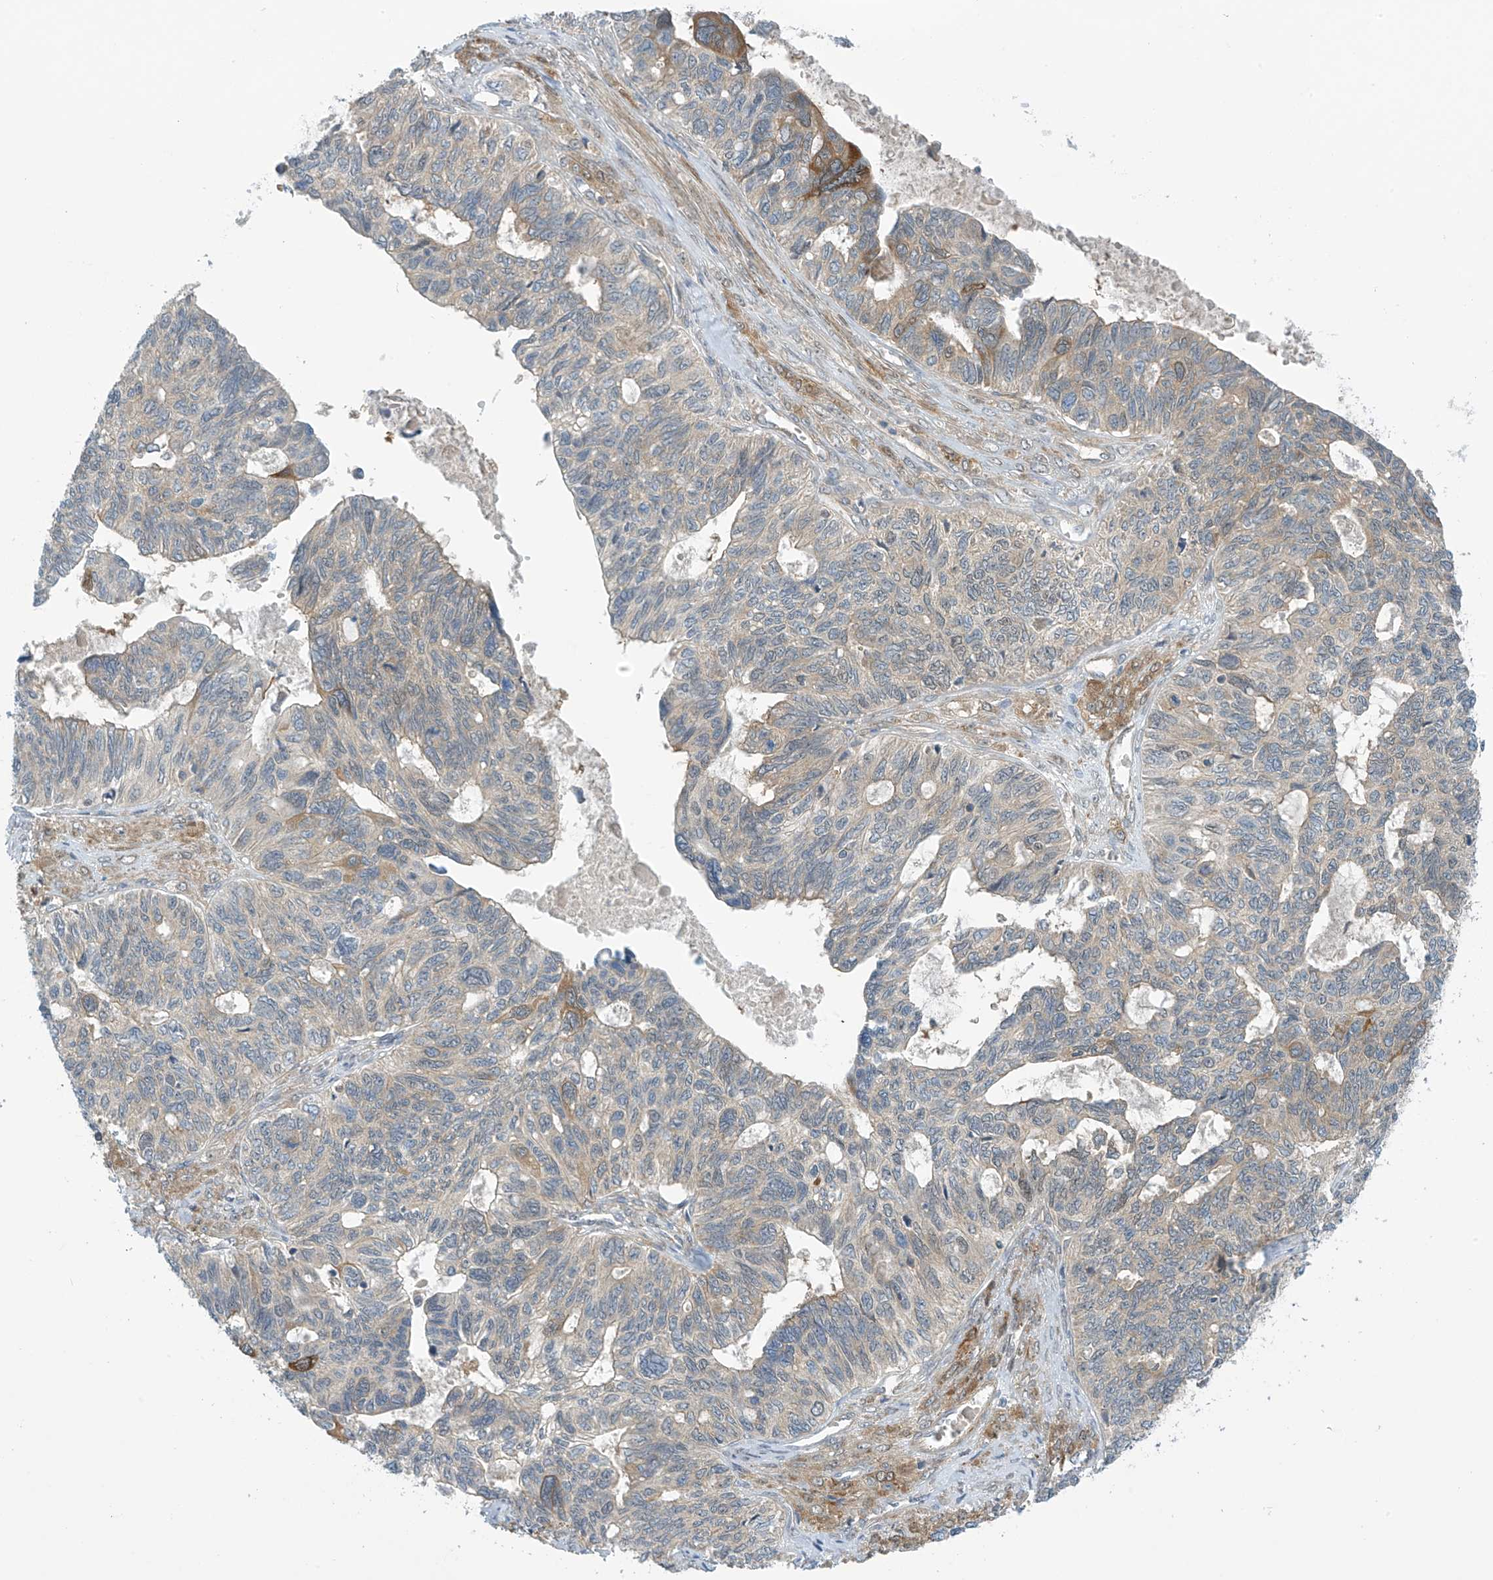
{"staining": {"intensity": "moderate", "quantity": "<25%", "location": "cytoplasmic/membranous"}, "tissue": "ovarian cancer", "cell_type": "Tumor cells", "image_type": "cancer", "snomed": [{"axis": "morphology", "description": "Cystadenocarcinoma, serous, NOS"}, {"axis": "topography", "description": "Ovary"}], "caption": "Immunohistochemistry (IHC) image of neoplastic tissue: human ovarian cancer stained using immunohistochemistry (IHC) displays low levels of moderate protein expression localized specifically in the cytoplasmic/membranous of tumor cells, appearing as a cytoplasmic/membranous brown color.", "gene": "FSD1L", "patient": {"sex": "female", "age": 79}}